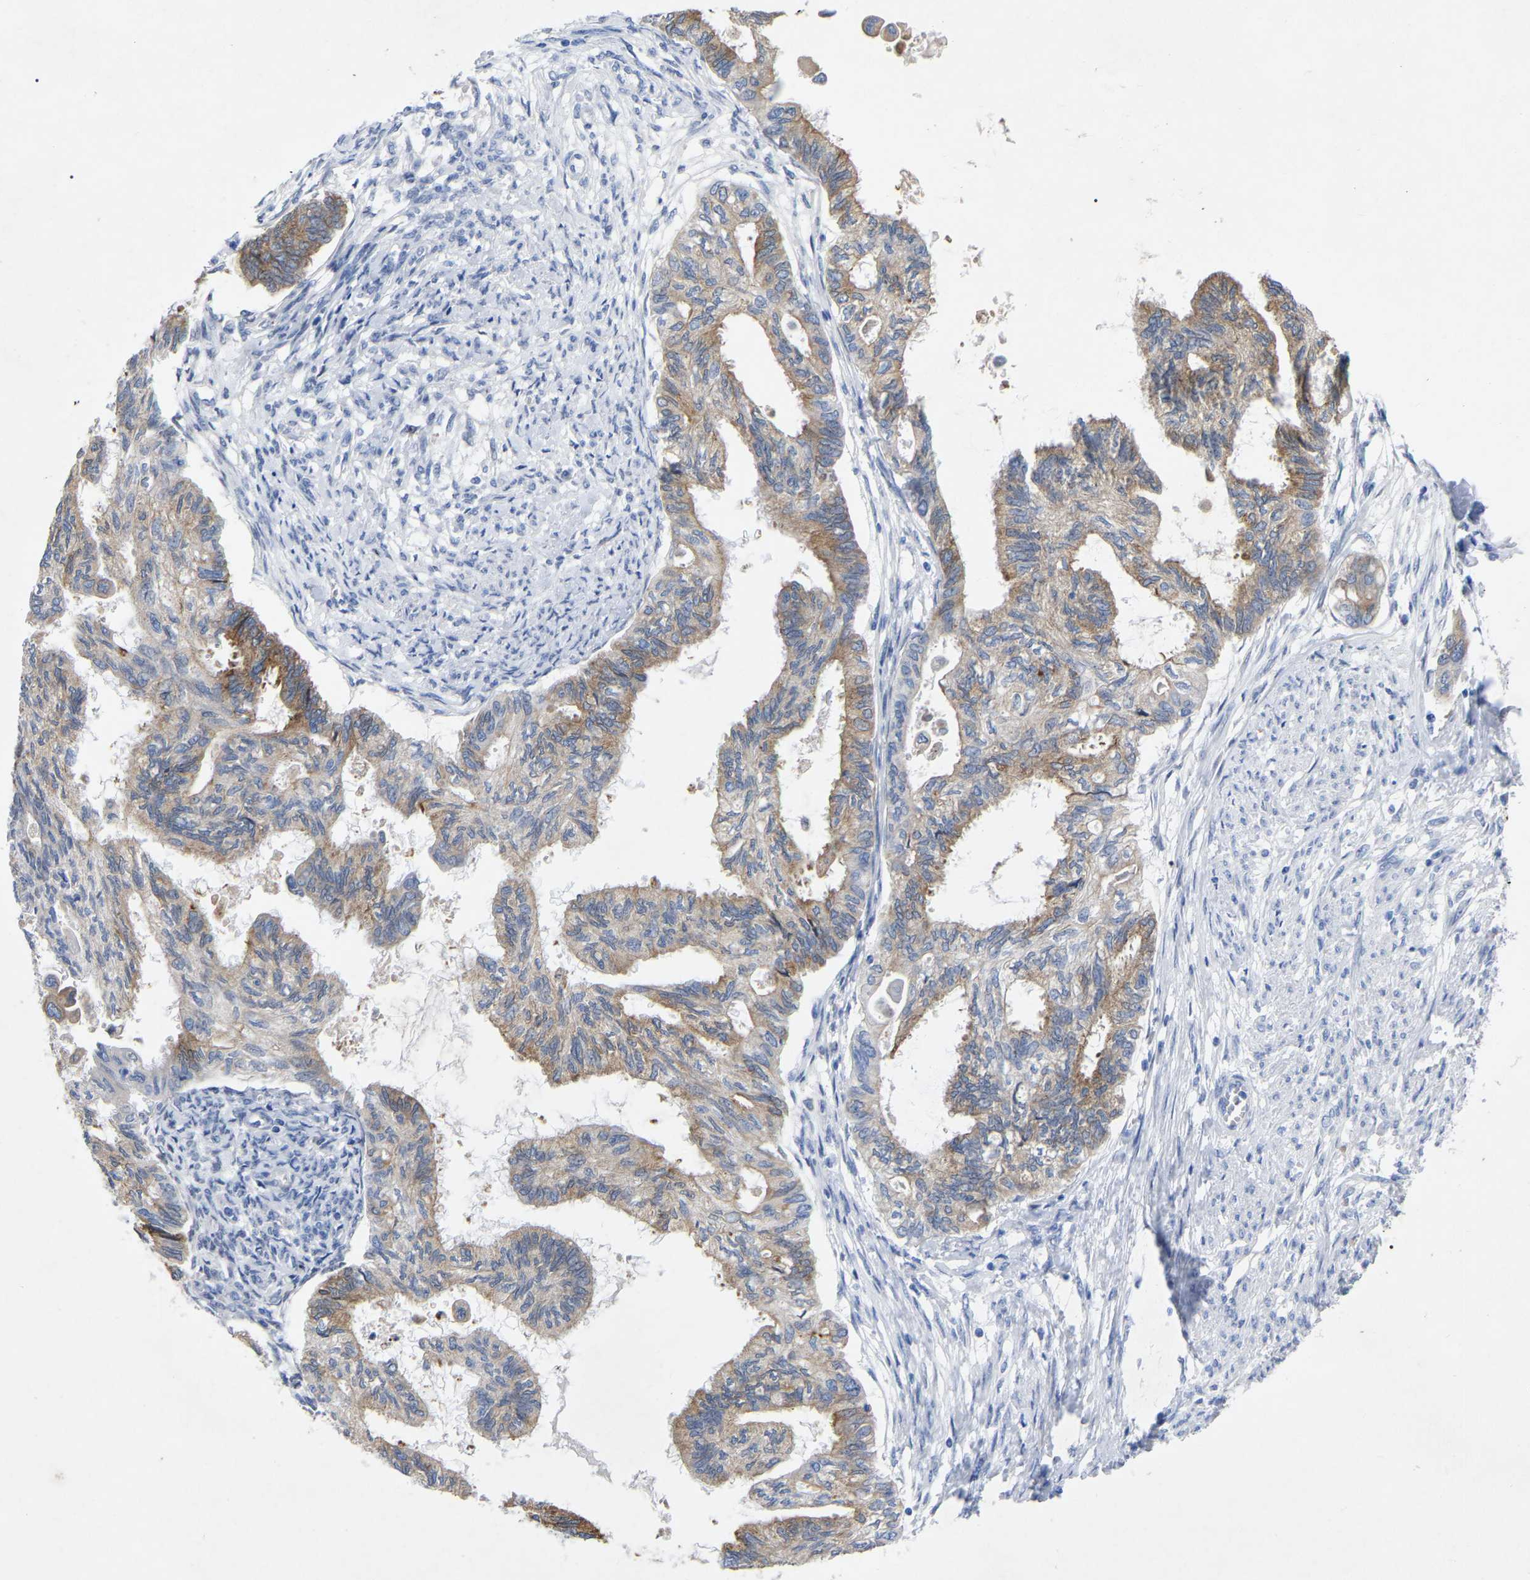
{"staining": {"intensity": "moderate", "quantity": ">75%", "location": "cytoplasmic/membranous"}, "tissue": "cervical cancer", "cell_type": "Tumor cells", "image_type": "cancer", "snomed": [{"axis": "morphology", "description": "Normal tissue, NOS"}, {"axis": "morphology", "description": "Adenocarcinoma, NOS"}, {"axis": "topography", "description": "Cervix"}, {"axis": "topography", "description": "Endometrium"}], "caption": "This micrograph reveals immunohistochemistry (IHC) staining of cervical cancer (adenocarcinoma), with medium moderate cytoplasmic/membranous staining in approximately >75% of tumor cells.", "gene": "STRIP2", "patient": {"sex": "female", "age": 86}}